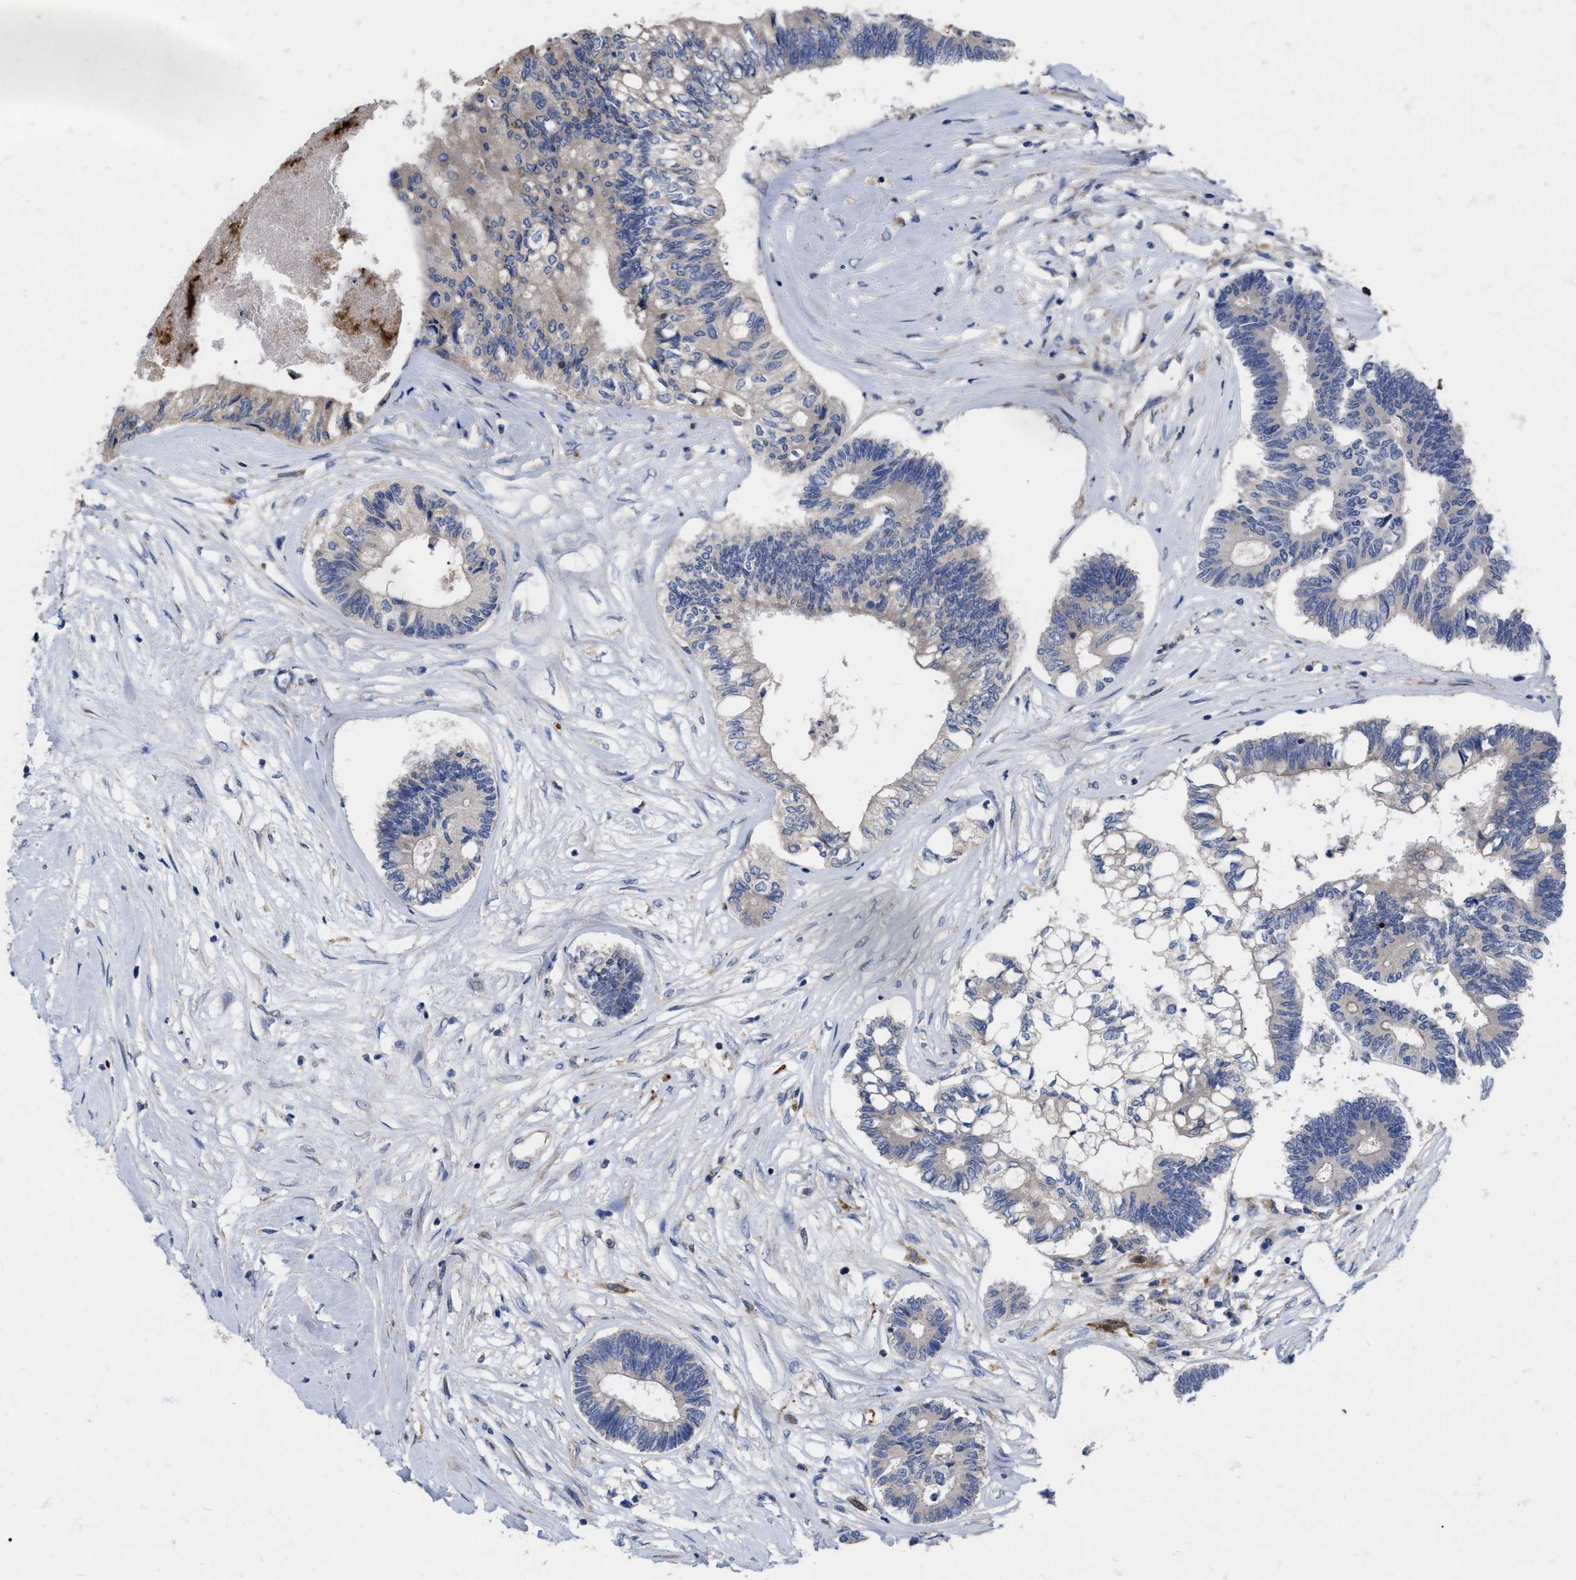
{"staining": {"intensity": "negative", "quantity": "none", "location": "none"}, "tissue": "colorectal cancer", "cell_type": "Tumor cells", "image_type": "cancer", "snomed": [{"axis": "morphology", "description": "Adenocarcinoma, NOS"}, {"axis": "topography", "description": "Rectum"}], "caption": "Immunohistochemistry (IHC) image of human colorectal adenocarcinoma stained for a protein (brown), which displays no staining in tumor cells. (DAB (3,3'-diaminobenzidine) IHC, high magnification).", "gene": "MLST8", "patient": {"sex": "male", "age": 63}}